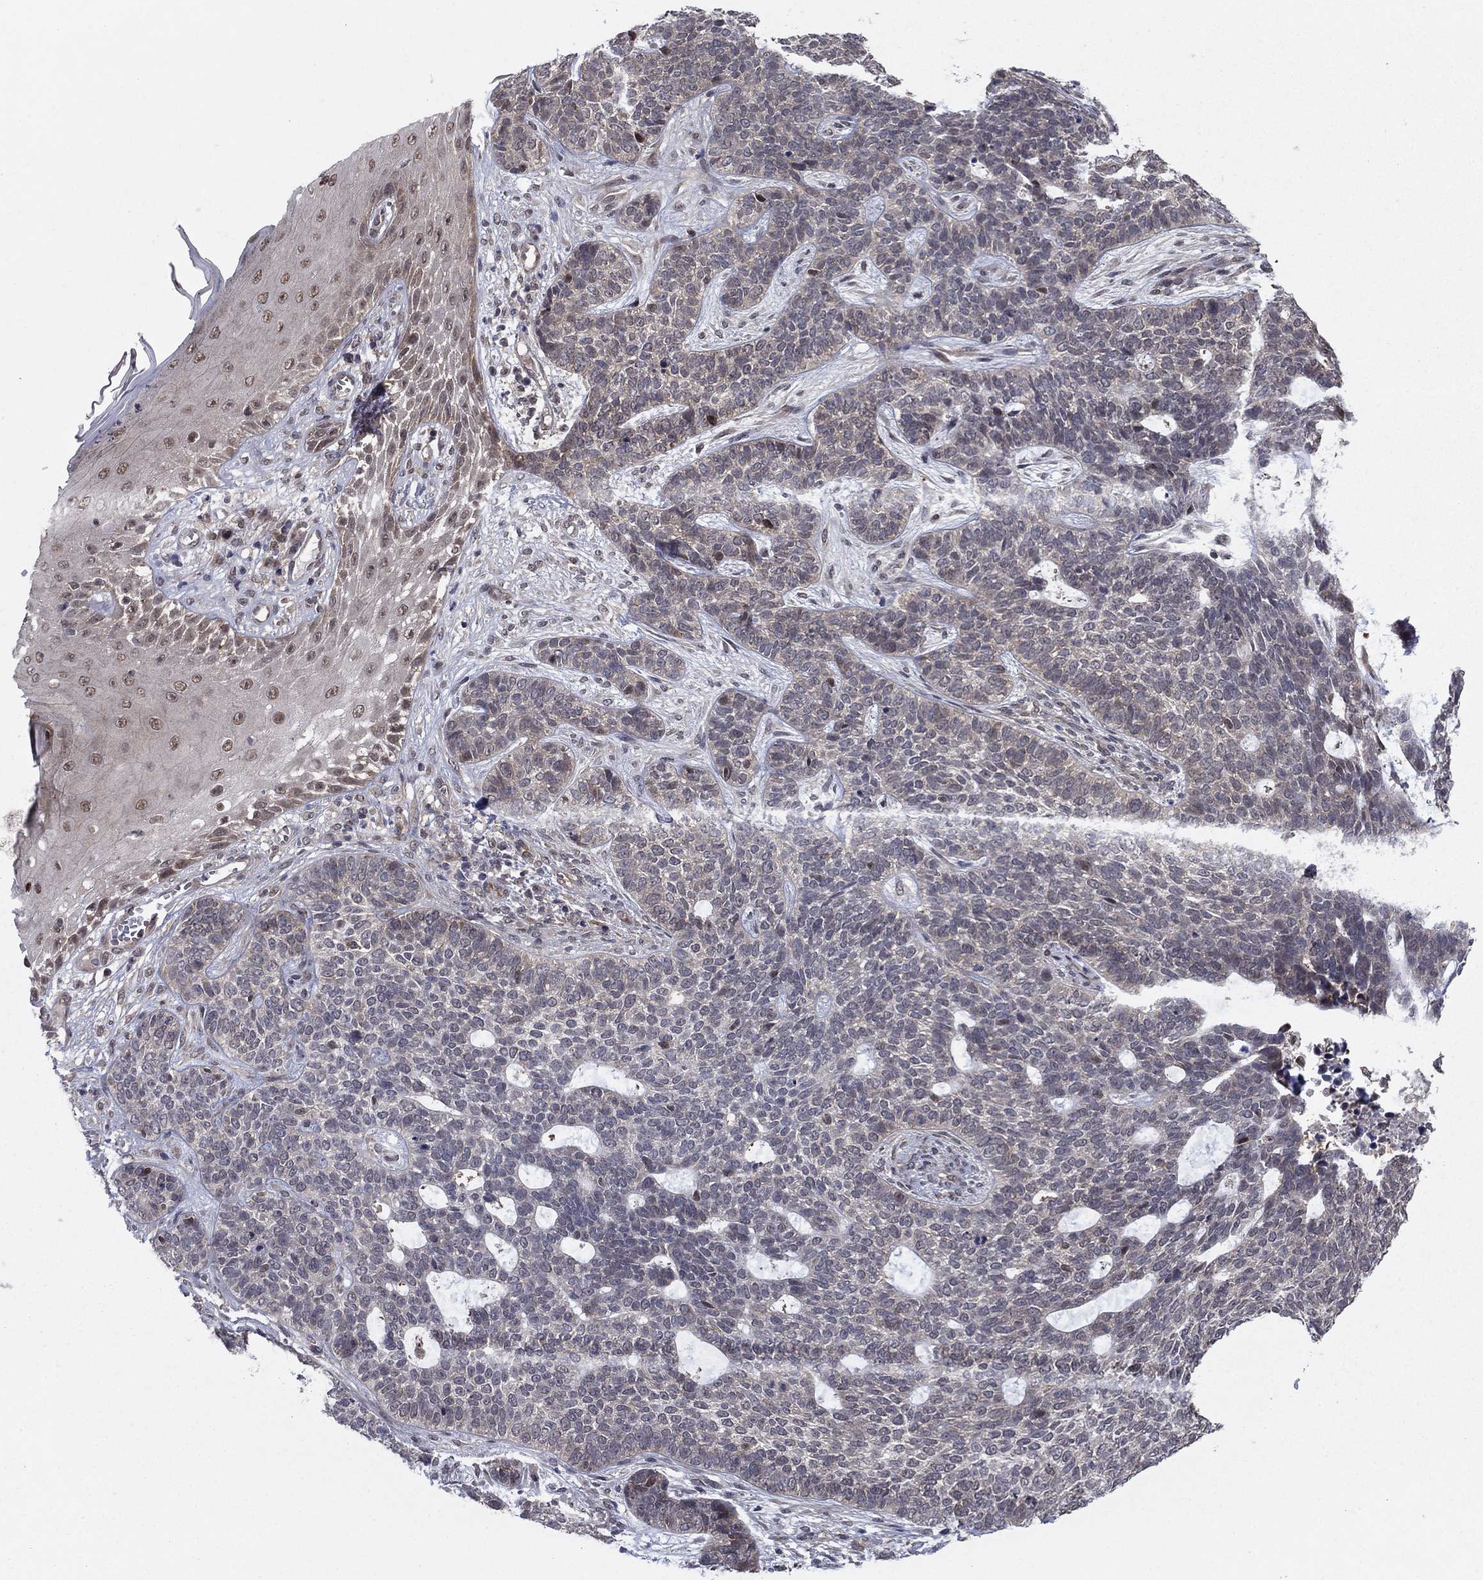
{"staining": {"intensity": "negative", "quantity": "none", "location": "none"}, "tissue": "skin cancer", "cell_type": "Tumor cells", "image_type": "cancer", "snomed": [{"axis": "morphology", "description": "Basal cell carcinoma"}, {"axis": "topography", "description": "Skin"}], "caption": "Micrograph shows no significant protein expression in tumor cells of skin cancer (basal cell carcinoma).", "gene": "PSMC1", "patient": {"sex": "female", "age": 69}}